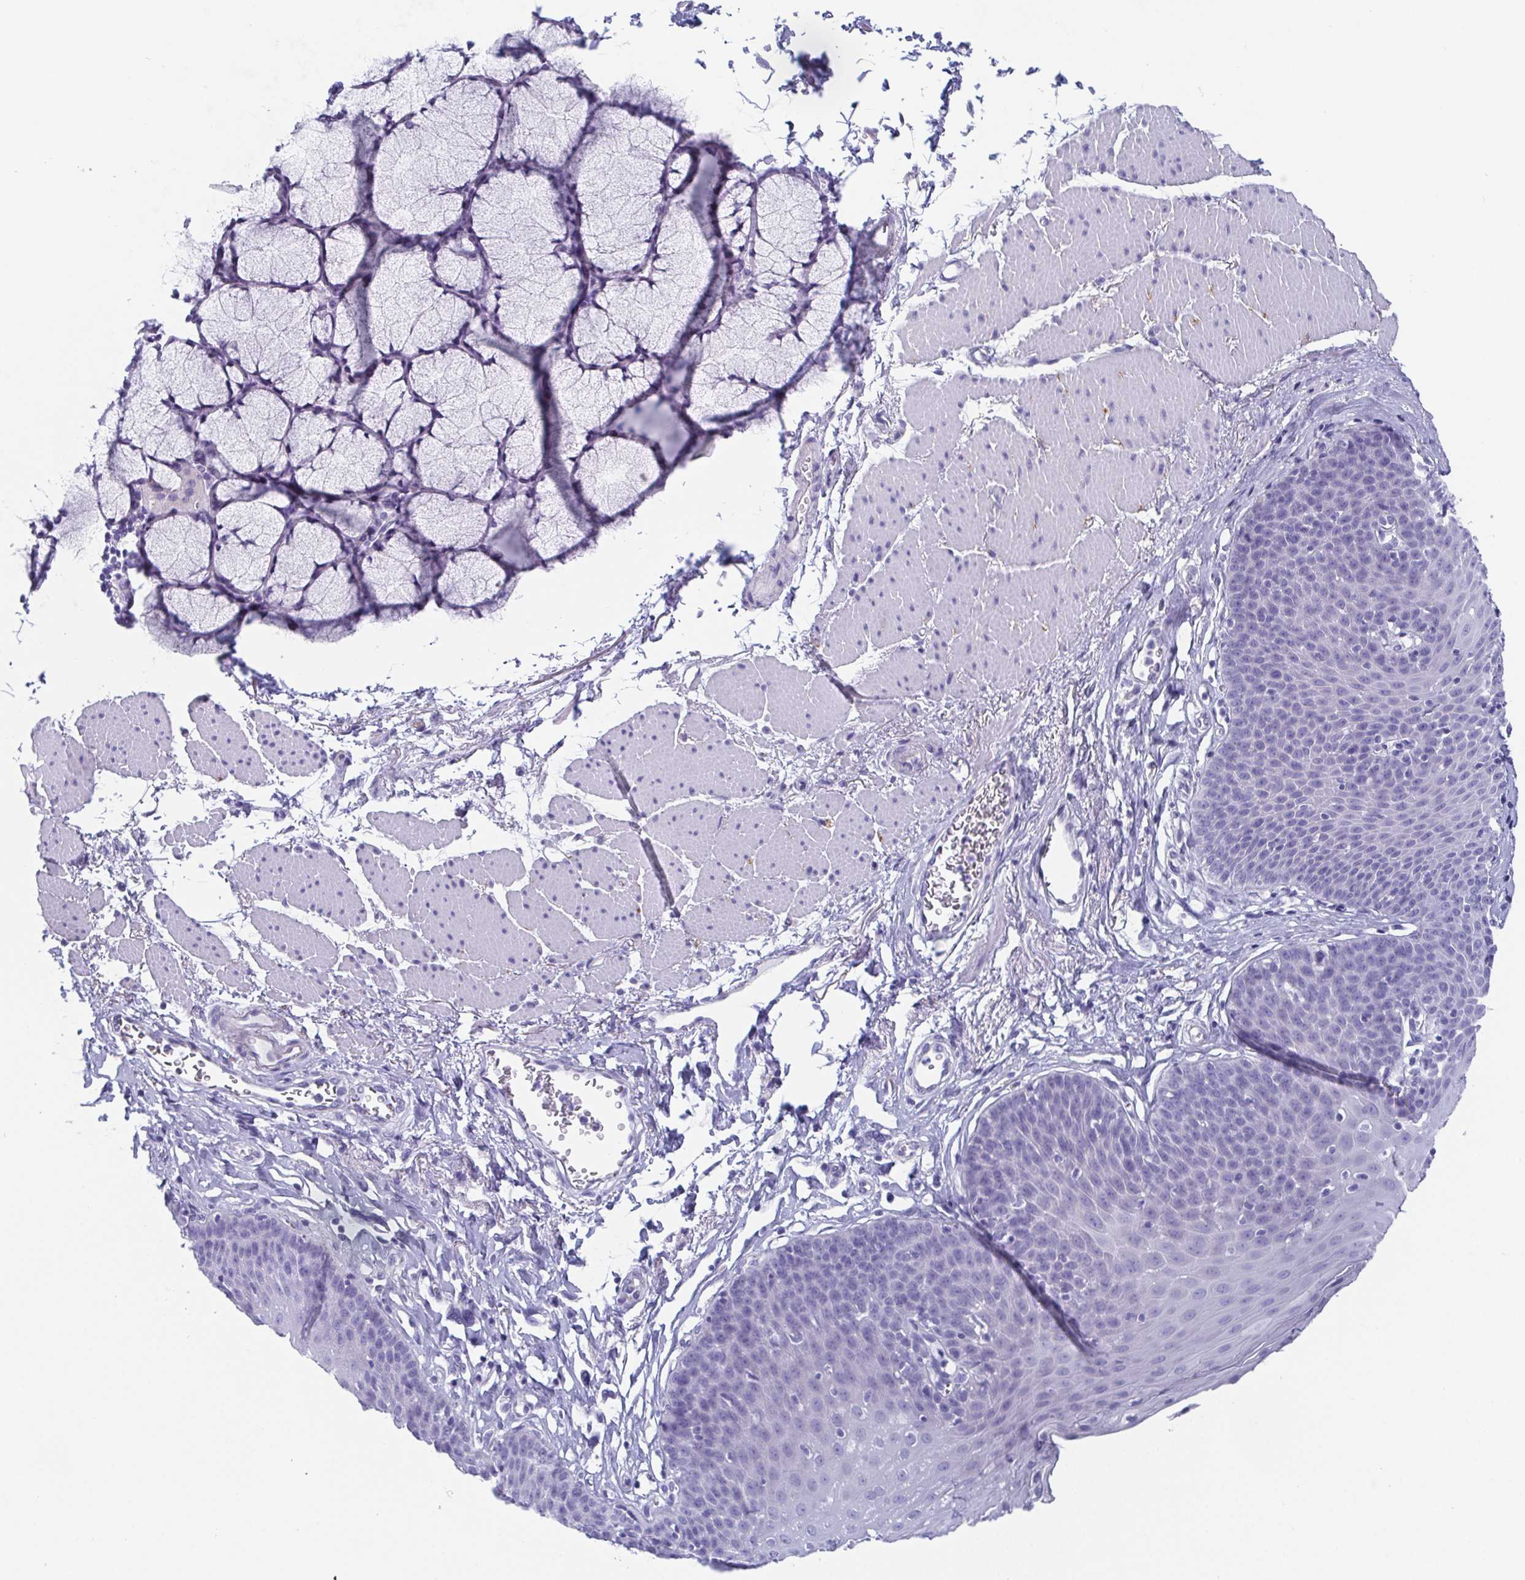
{"staining": {"intensity": "negative", "quantity": "none", "location": "none"}, "tissue": "esophagus", "cell_type": "Squamous epithelial cells", "image_type": "normal", "snomed": [{"axis": "morphology", "description": "Normal tissue, NOS"}, {"axis": "topography", "description": "Esophagus"}], "caption": "A high-resolution micrograph shows IHC staining of benign esophagus, which displays no significant staining in squamous epithelial cells.", "gene": "SCGN", "patient": {"sex": "female", "age": 81}}